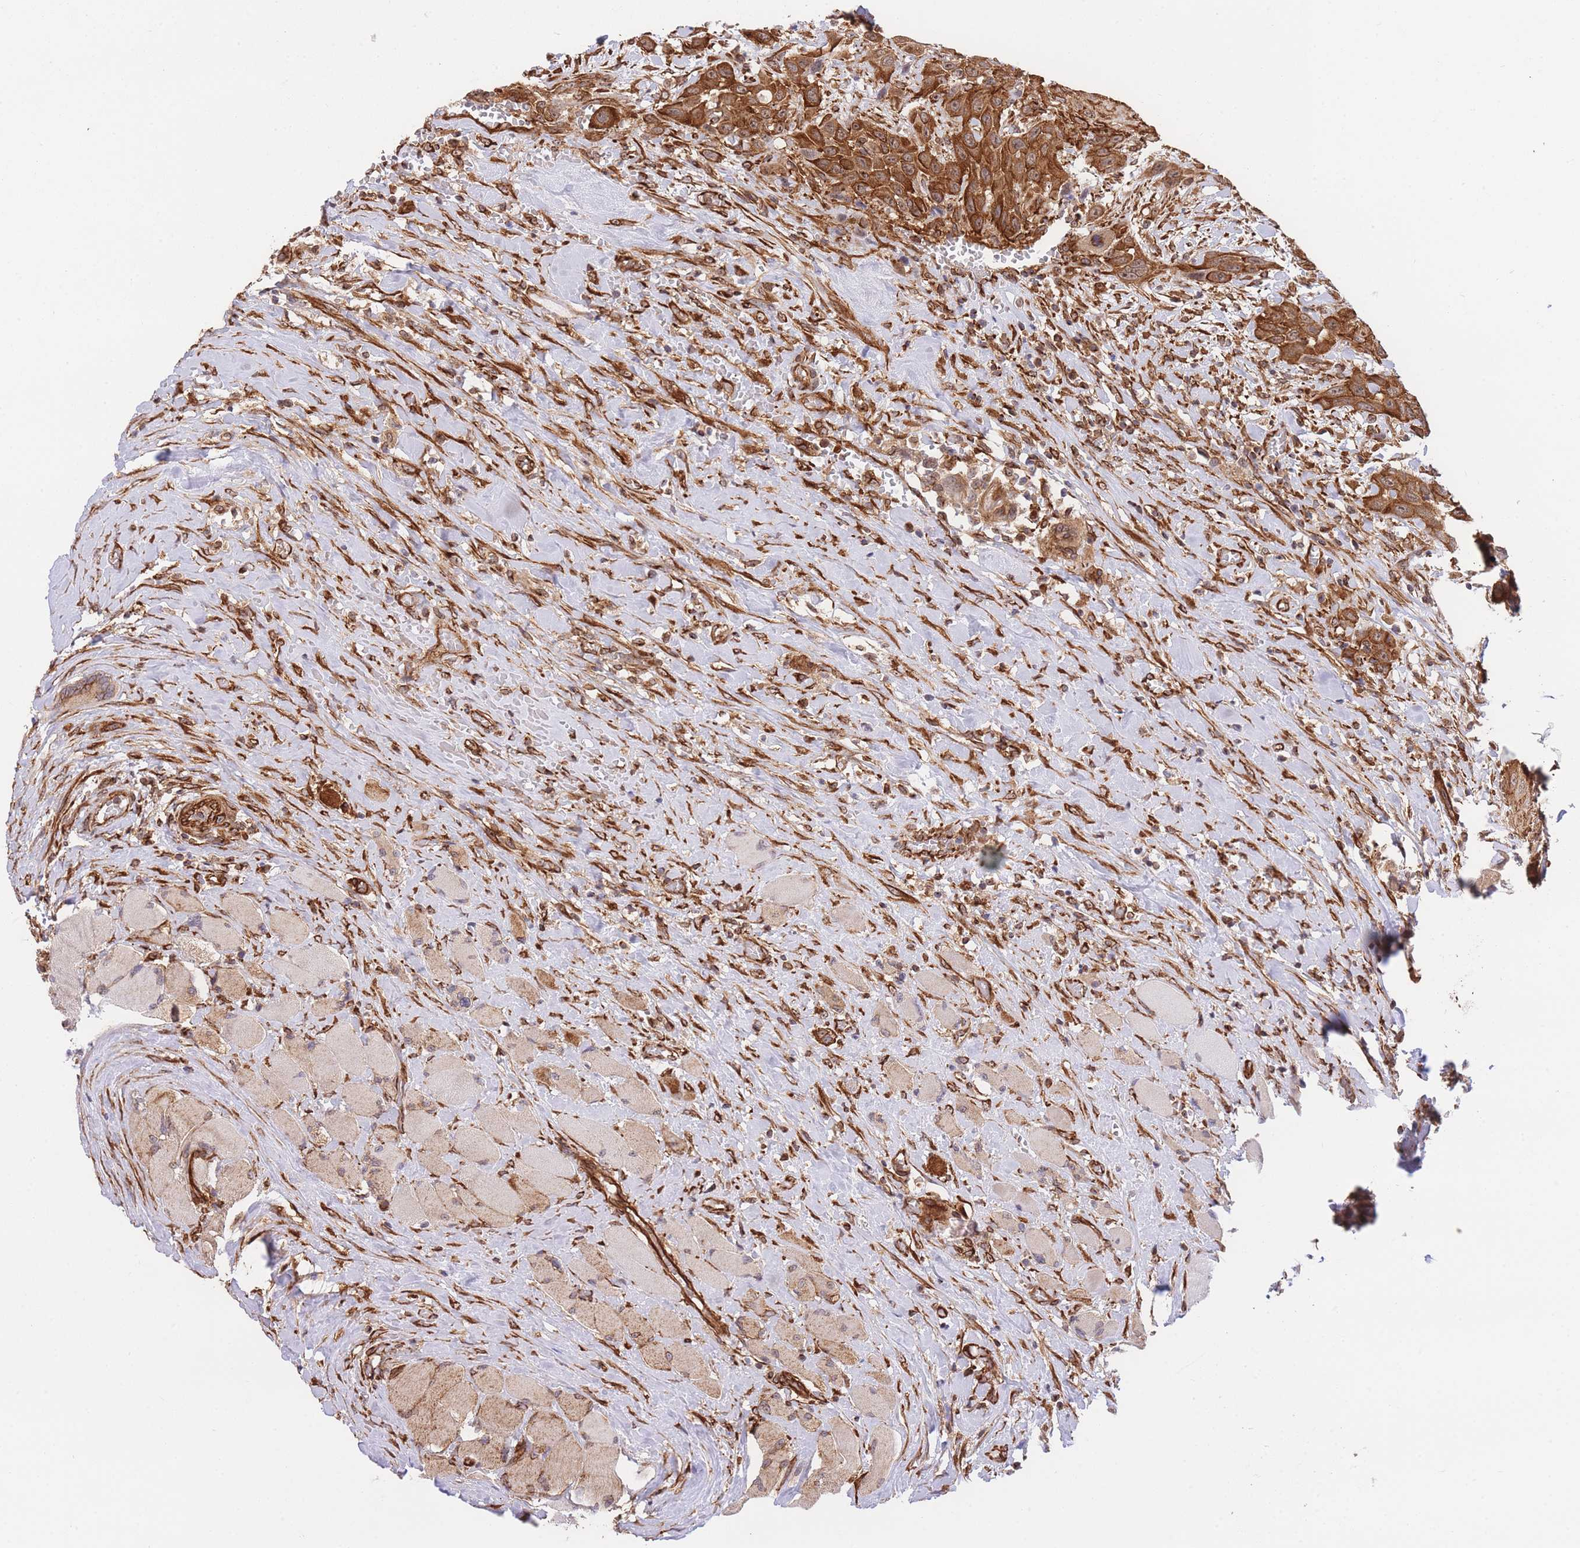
{"staining": {"intensity": "strong", "quantity": ">75%", "location": "cytoplasmic/membranous"}, "tissue": "head and neck cancer", "cell_type": "Tumor cells", "image_type": "cancer", "snomed": [{"axis": "morphology", "description": "Squamous cell carcinoma, NOS"}, {"axis": "topography", "description": "Head-Neck"}], "caption": "A micrograph showing strong cytoplasmic/membranous expression in about >75% of tumor cells in head and neck cancer, as visualized by brown immunohistochemical staining.", "gene": "EXOSC8", "patient": {"sex": "male", "age": 81}}